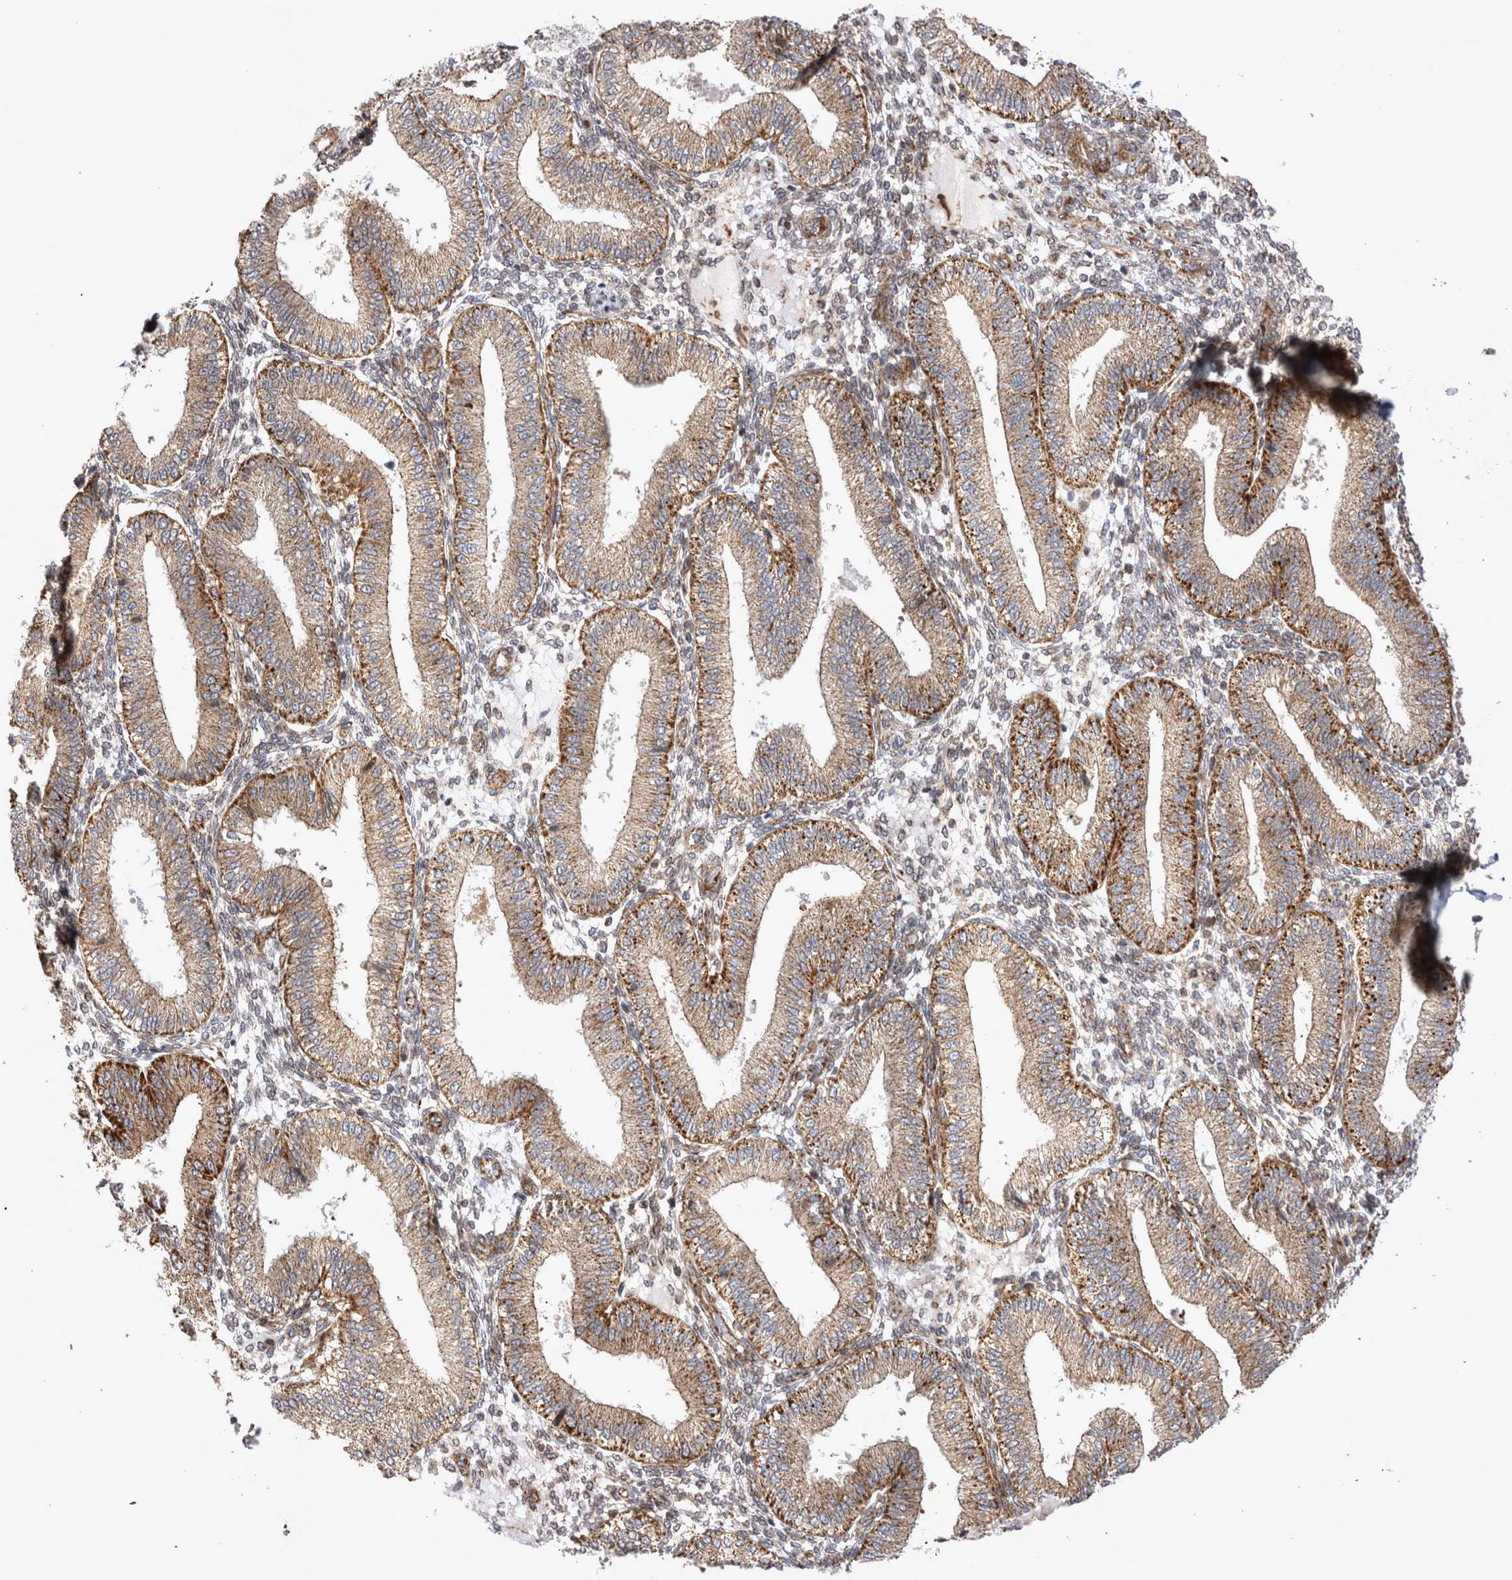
{"staining": {"intensity": "moderate", "quantity": ">75%", "location": "cytoplasmic/membranous"}, "tissue": "endometrium", "cell_type": "Cells in endometrial stroma", "image_type": "normal", "snomed": [{"axis": "morphology", "description": "Normal tissue, NOS"}, {"axis": "topography", "description": "Endometrium"}], "caption": "The immunohistochemical stain shows moderate cytoplasmic/membranous positivity in cells in endometrial stroma of normal endometrium. (Stains: DAB (3,3'-diaminobenzidine) in brown, nuclei in blue, Microscopy: brightfield microscopy at high magnification).", "gene": "TSPOAP1", "patient": {"sex": "female", "age": 39}}